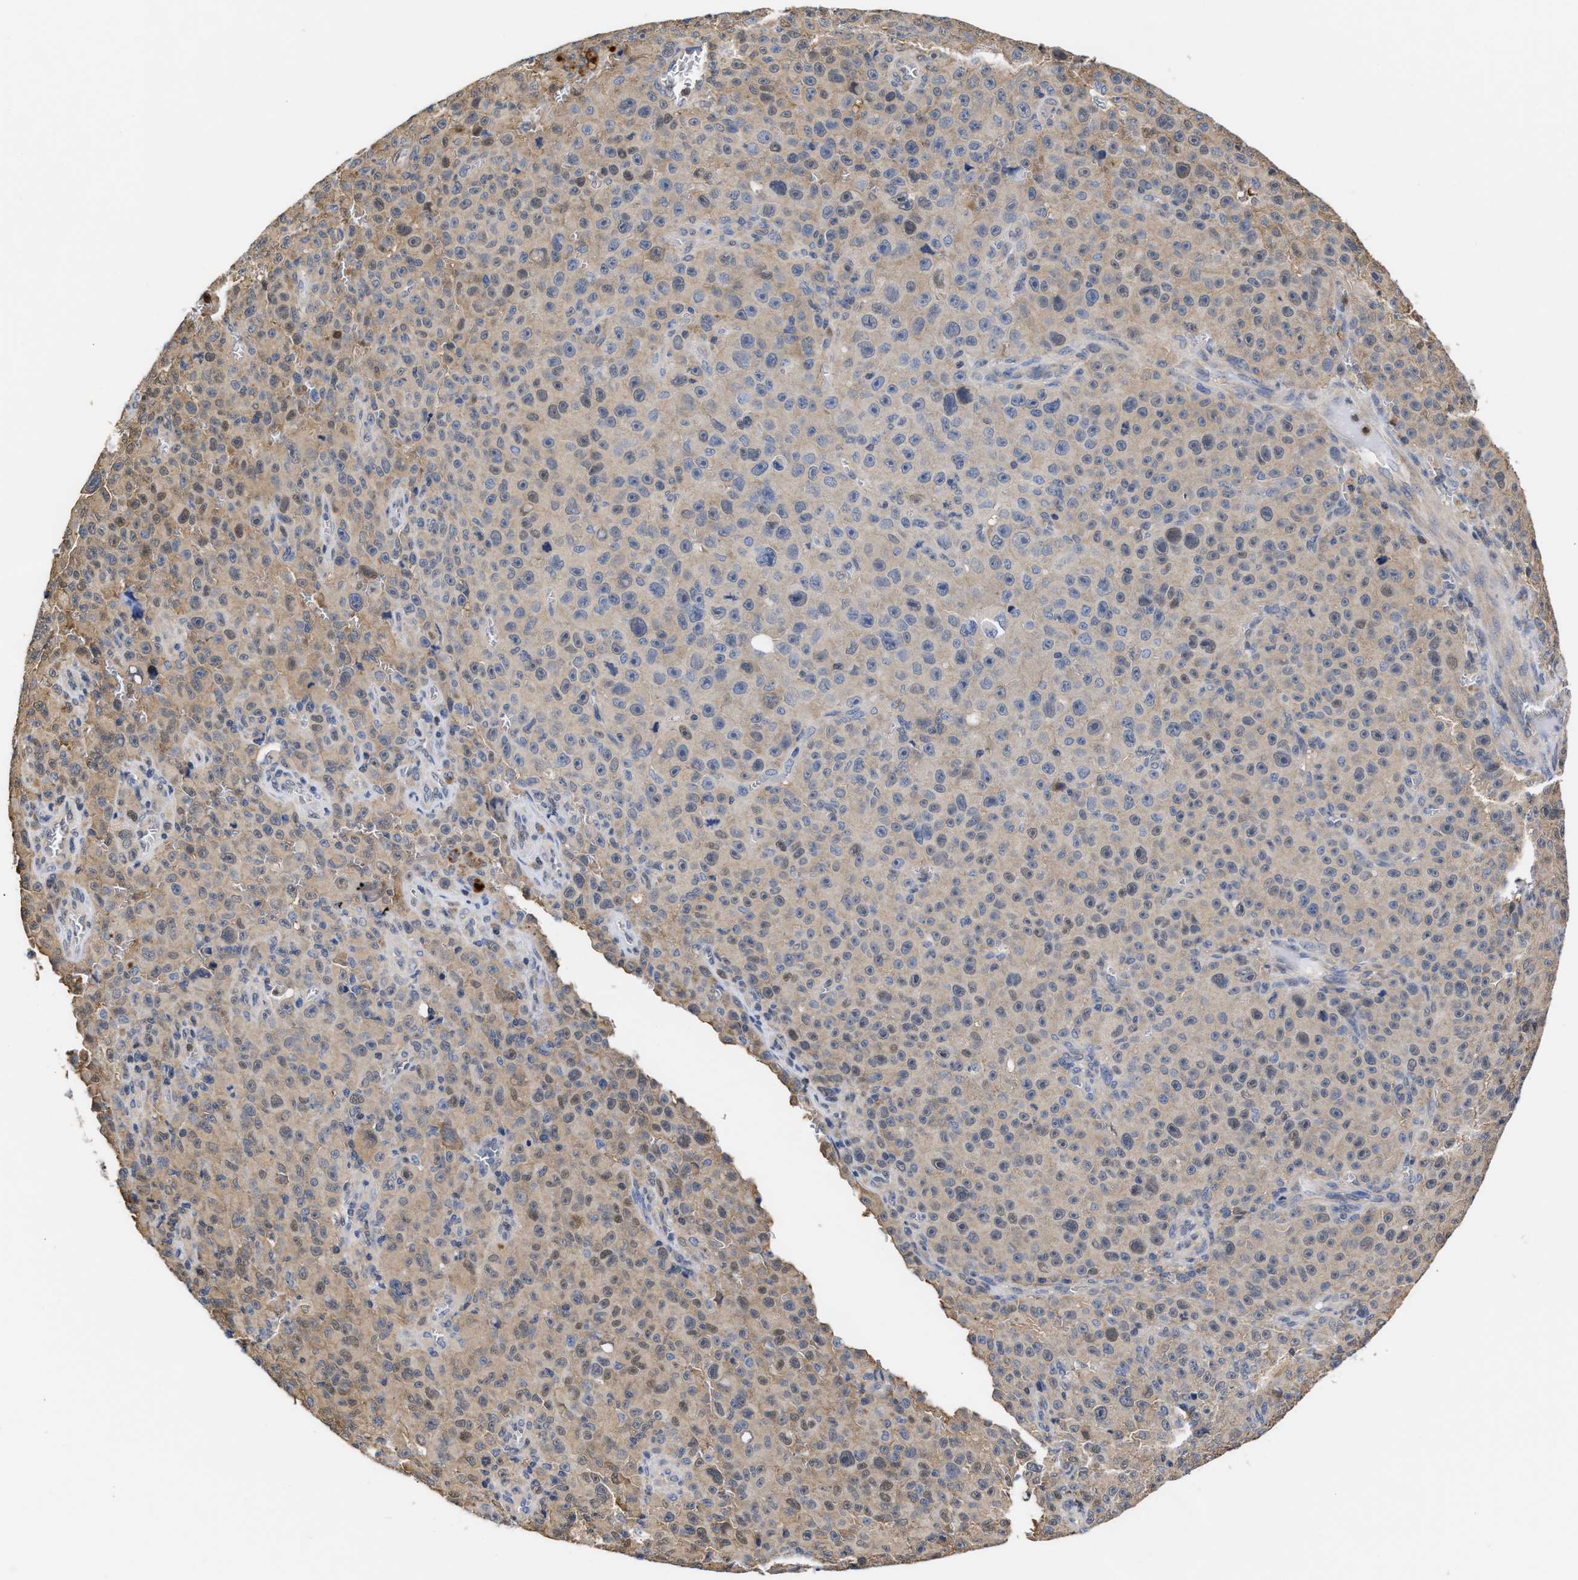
{"staining": {"intensity": "weak", "quantity": "25%-75%", "location": "cytoplasmic/membranous"}, "tissue": "melanoma", "cell_type": "Tumor cells", "image_type": "cancer", "snomed": [{"axis": "morphology", "description": "Malignant melanoma, NOS"}, {"axis": "topography", "description": "Skin"}], "caption": "This histopathology image displays malignant melanoma stained with IHC to label a protein in brown. The cytoplasmic/membranous of tumor cells show weak positivity for the protein. Nuclei are counter-stained blue.", "gene": "KLHDC1", "patient": {"sex": "female", "age": 82}}